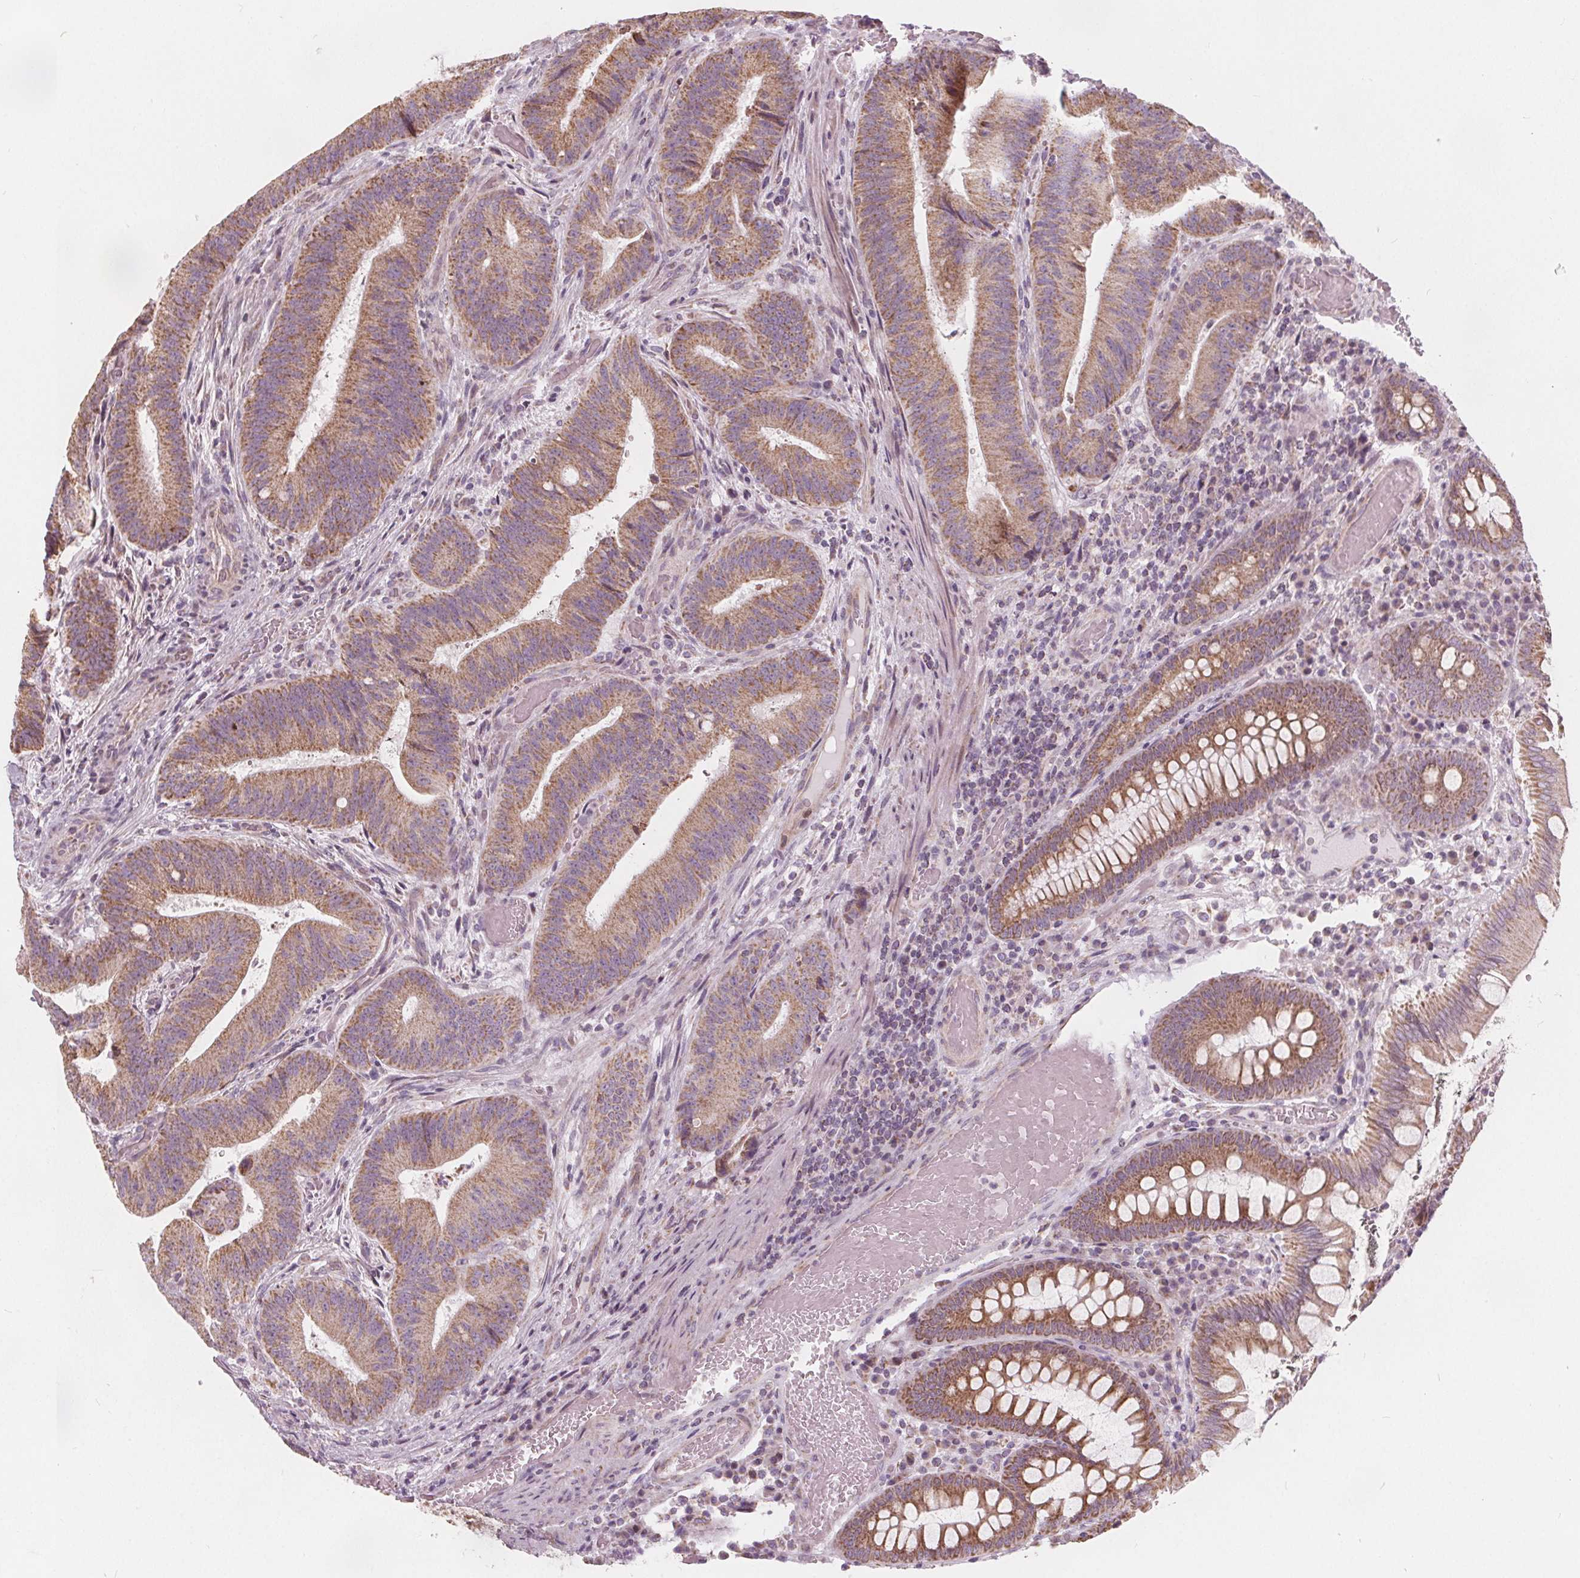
{"staining": {"intensity": "moderate", "quantity": ">75%", "location": "cytoplasmic/membranous"}, "tissue": "colorectal cancer", "cell_type": "Tumor cells", "image_type": "cancer", "snomed": [{"axis": "morphology", "description": "Adenocarcinoma, NOS"}, {"axis": "topography", "description": "Colon"}], "caption": "IHC of human colorectal cancer (adenocarcinoma) demonstrates medium levels of moderate cytoplasmic/membranous expression in approximately >75% of tumor cells. The staining is performed using DAB brown chromogen to label protein expression. The nuclei are counter-stained blue using hematoxylin.", "gene": "NUP210L", "patient": {"sex": "female", "age": 43}}